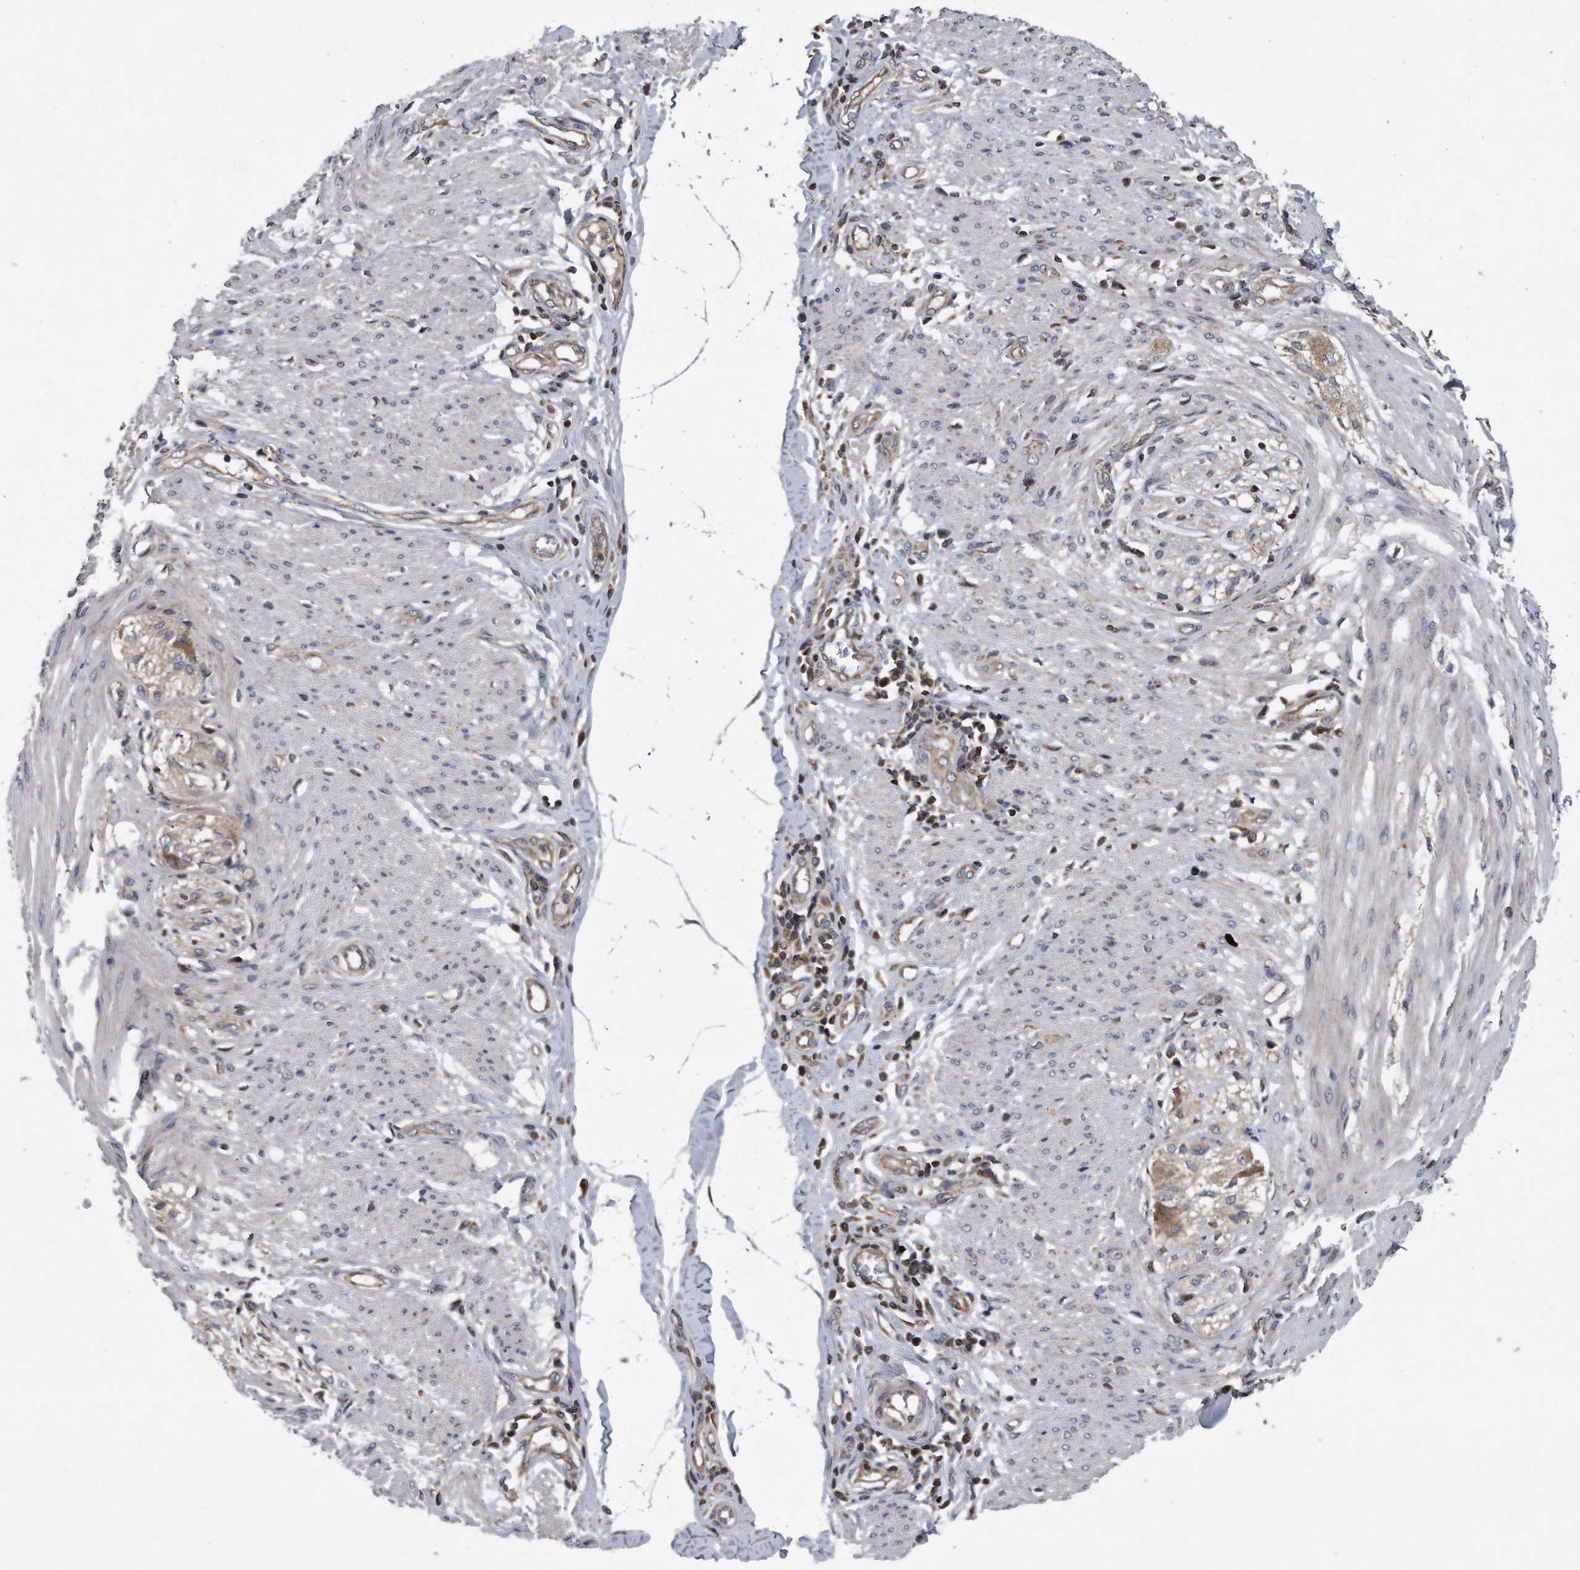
{"staining": {"intensity": "negative", "quantity": "none", "location": "none"}, "tissue": "smooth muscle", "cell_type": "Smooth muscle cells", "image_type": "normal", "snomed": [{"axis": "morphology", "description": "Normal tissue, NOS"}, {"axis": "morphology", "description": "Adenocarcinoma, NOS"}, {"axis": "topography", "description": "Colon"}, {"axis": "topography", "description": "Peripheral nerve tissue"}], "caption": "The histopathology image displays no staining of smooth muscle cells in unremarkable smooth muscle. Brightfield microscopy of immunohistochemistry stained with DAB (brown) and hematoxylin (blue), captured at high magnification.", "gene": "ALPK2", "patient": {"sex": "male", "age": 14}}